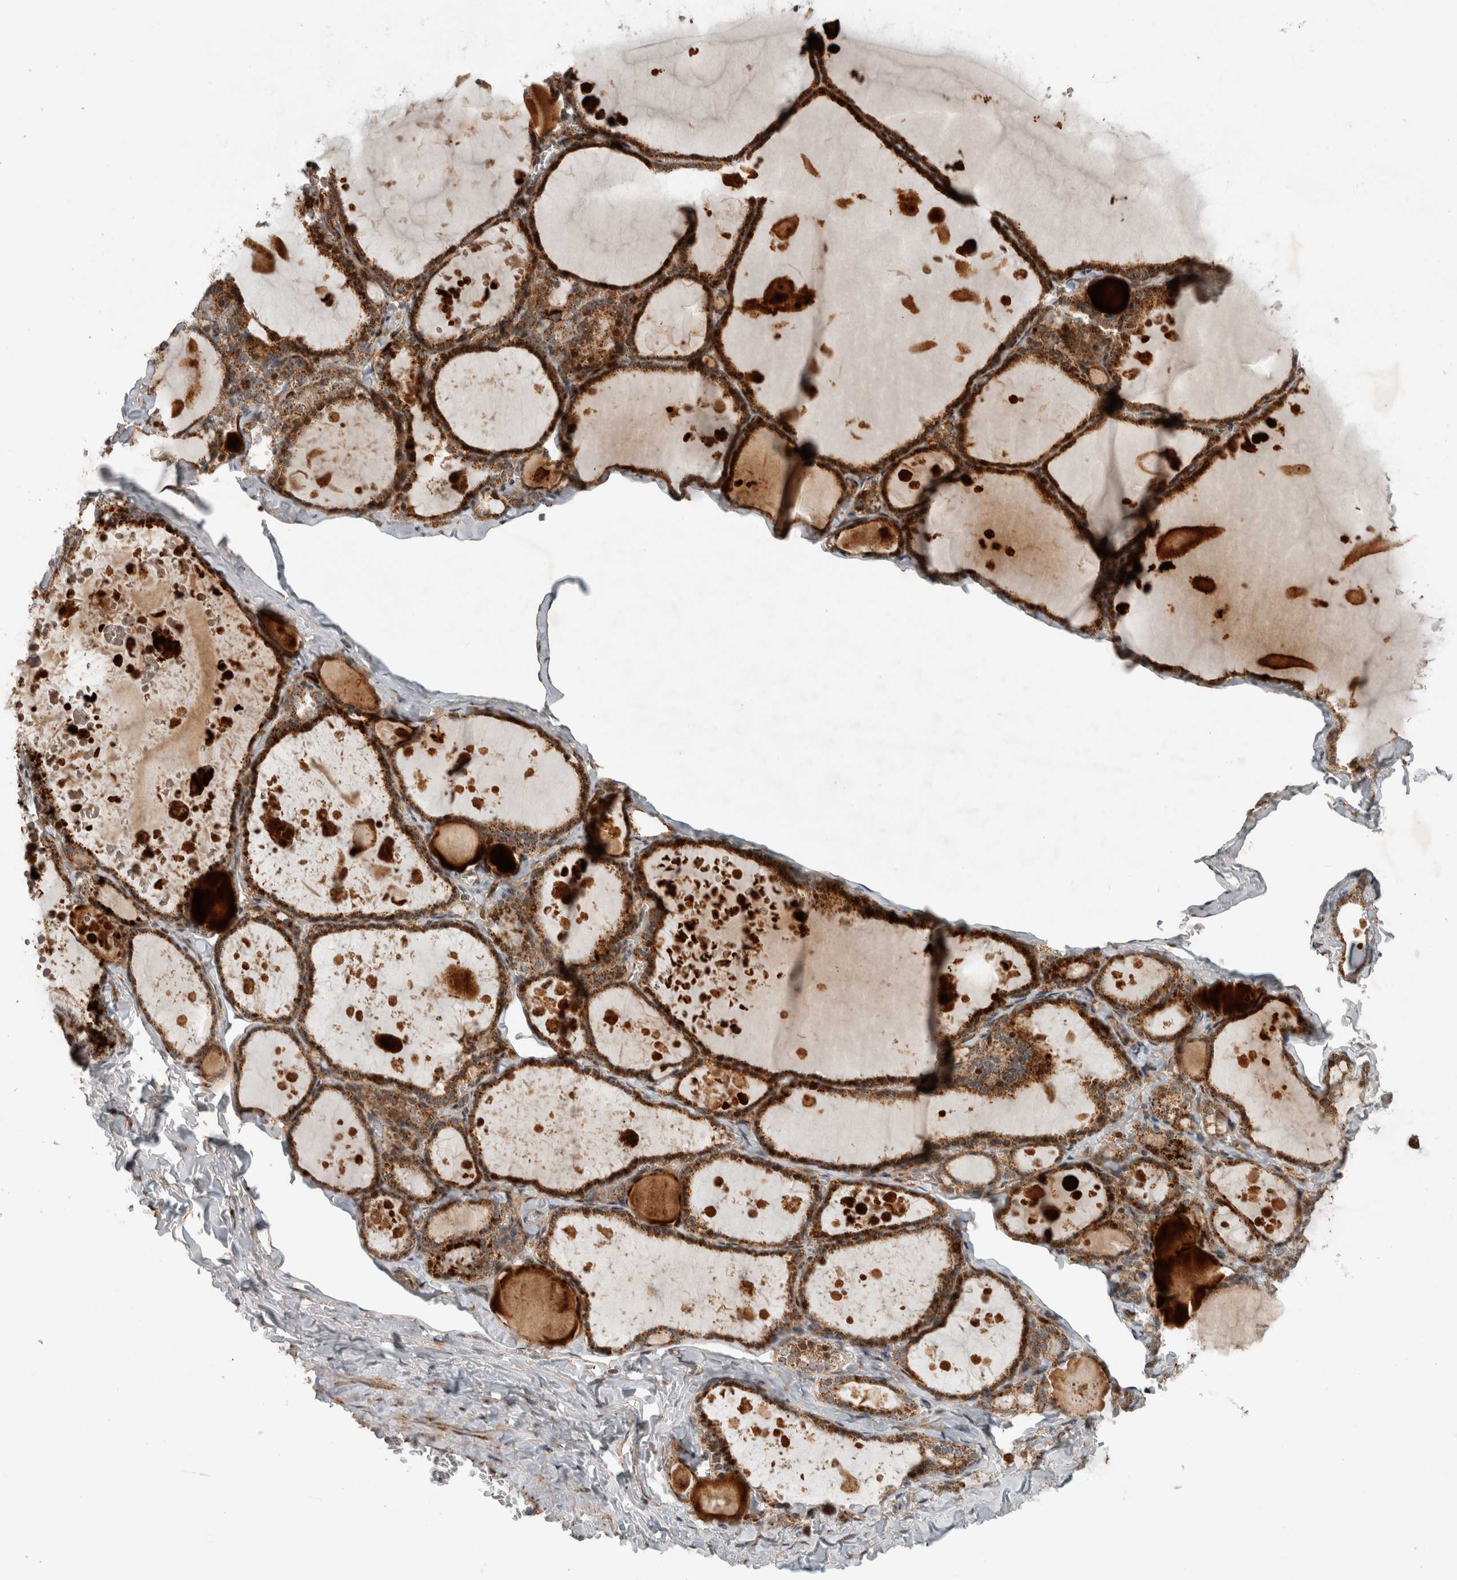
{"staining": {"intensity": "strong", "quantity": ">75%", "location": "cytoplasmic/membranous"}, "tissue": "thyroid gland", "cell_type": "Glandular cells", "image_type": "normal", "snomed": [{"axis": "morphology", "description": "Normal tissue, NOS"}, {"axis": "topography", "description": "Thyroid gland"}], "caption": "A histopathology image of thyroid gland stained for a protein exhibits strong cytoplasmic/membranous brown staining in glandular cells. (DAB IHC, brown staining for protein, blue staining for nuclei).", "gene": "INSRR", "patient": {"sex": "male", "age": 56}}